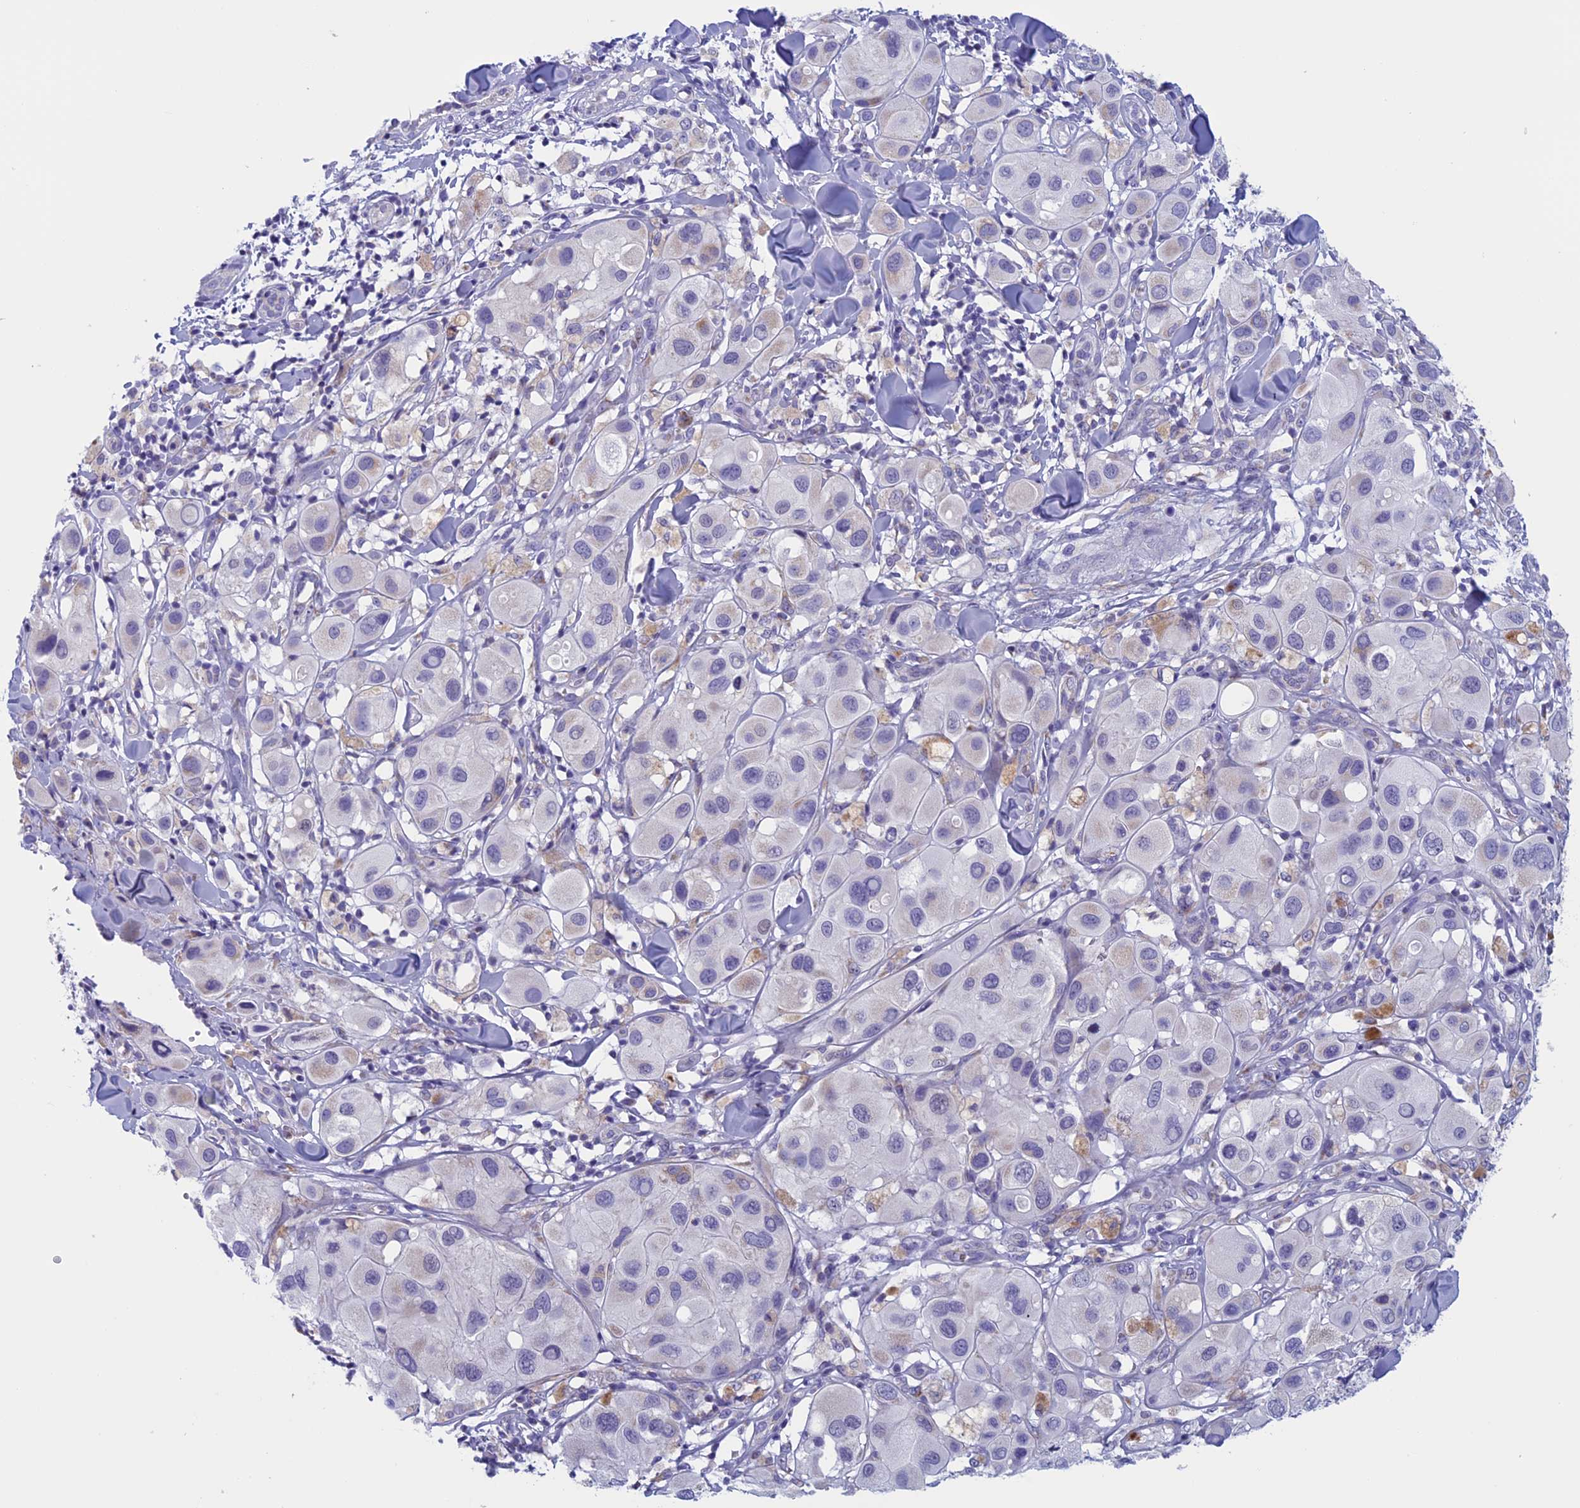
{"staining": {"intensity": "negative", "quantity": "none", "location": "none"}, "tissue": "melanoma", "cell_type": "Tumor cells", "image_type": "cancer", "snomed": [{"axis": "morphology", "description": "Malignant melanoma, Metastatic site"}, {"axis": "topography", "description": "Skin"}], "caption": "This is an immunohistochemistry image of human malignant melanoma (metastatic site). There is no expression in tumor cells.", "gene": "NDUFB9", "patient": {"sex": "male", "age": 41}}